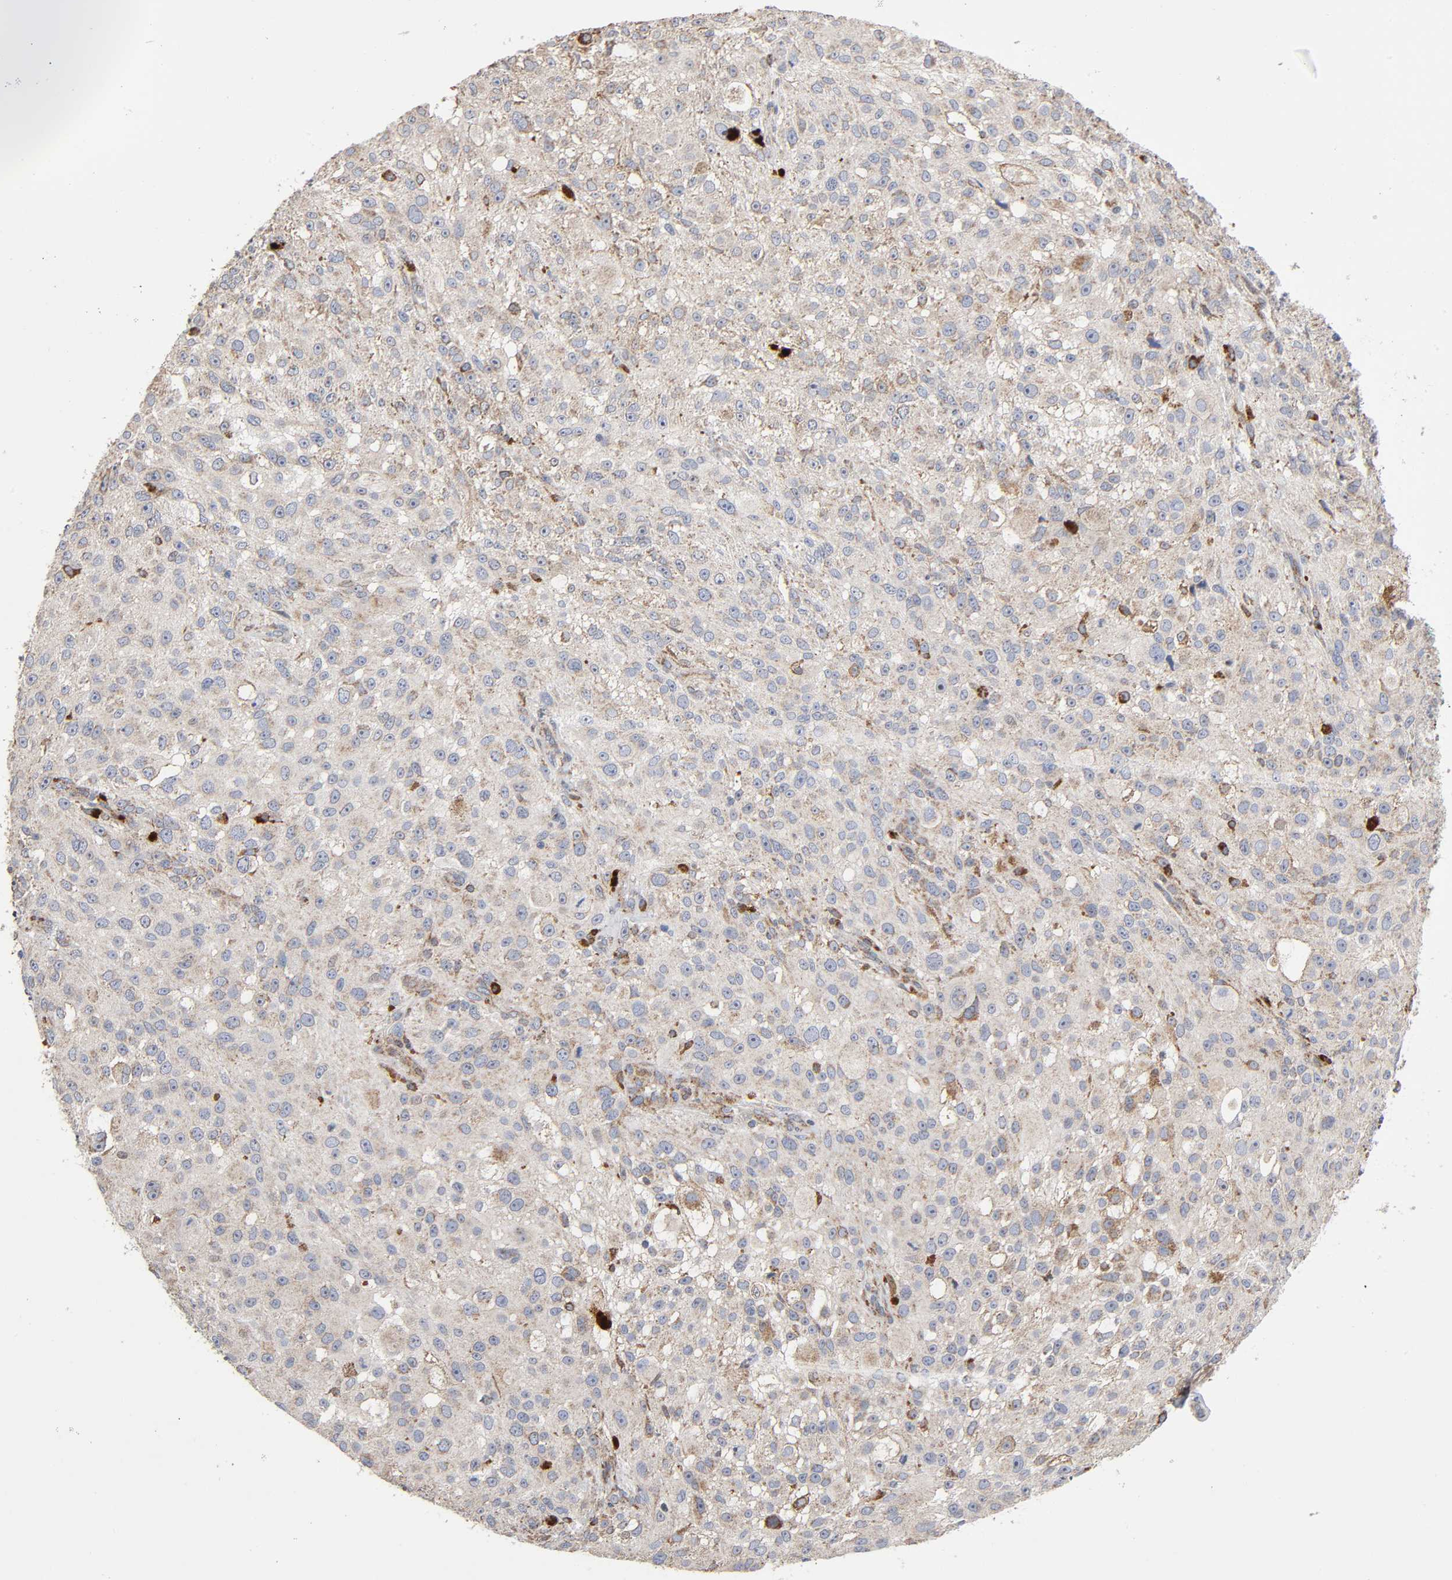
{"staining": {"intensity": "weak", "quantity": "25%-75%", "location": "cytoplasmic/membranous"}, "tissue": "melanoma", "cell_type": "Tumor cells", "image_type": "cancer", "snomed": [{"axis": "morphology", "description": "Necrosis, NOS"}, {"axis": "morphology", "description": "Malignant melanoma, NOS"}, {"axis": "topography", "description": "Skin"}], "caption": "Melanoma tissue demonstrates weak cytoplasmic/membranous positivity in approximately 25%-75% of tumor cells, visualized by immunohistochemistry.", "gene": "MAP3K1", "patient": {"sex": "female", "age": 87}}